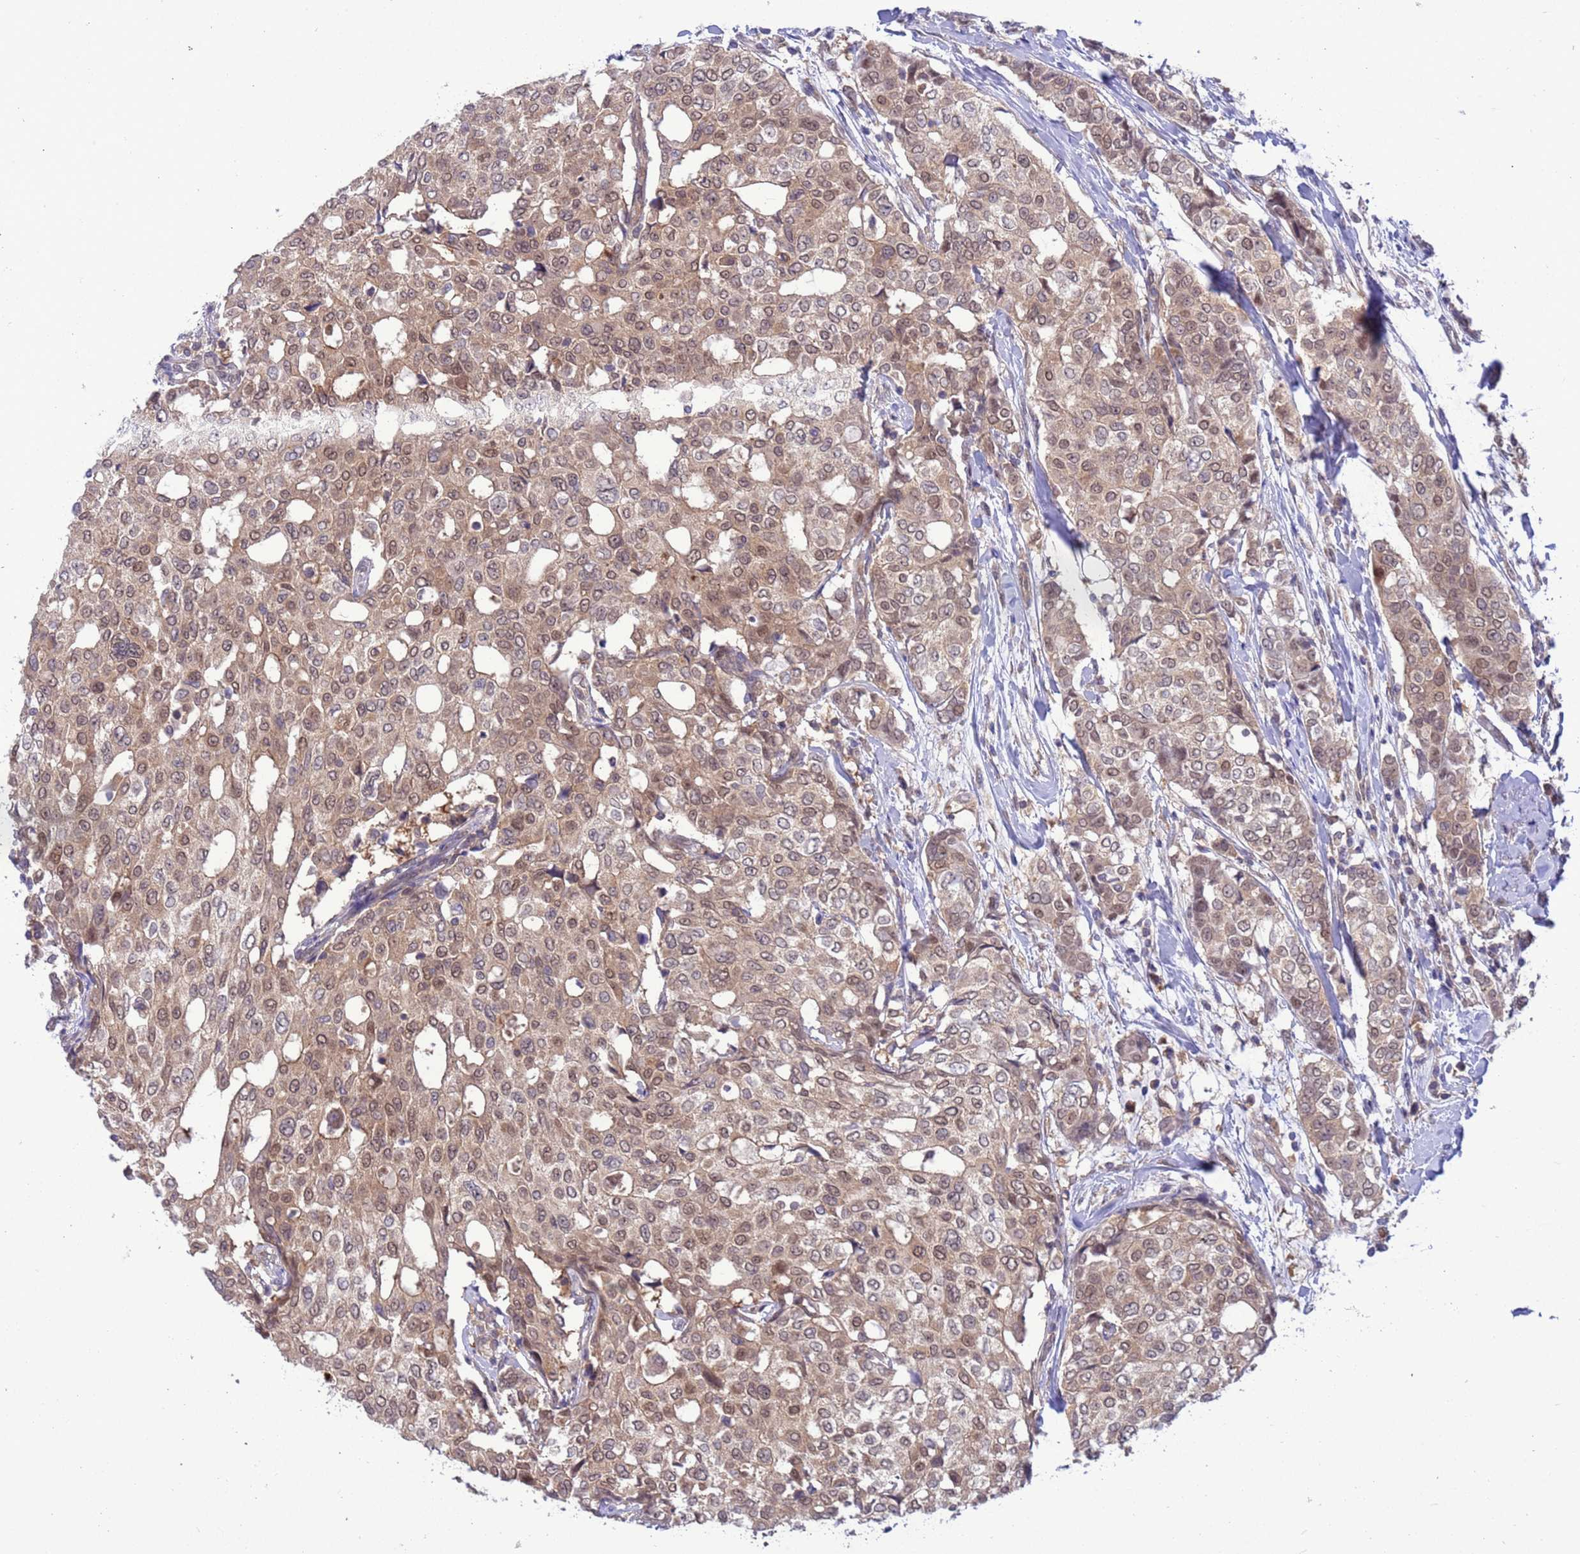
{"staining": {"intensity": "moderate", "quantity": ">75%", "location": "cytoplasmic/membranous,nuclear"}, "tissue": "breast cancer", "cell_type": "Tumor cells", "image_type": "cancer", "snomed": [{"axis": "morphology", "description": "Lobular carcinoma"}, {"axis": "topography", "description": "Breast"}], "caption": "This micrograph exhibits lobular carcinoma (breast) stained with immunohistochemistry to label a protein in brown. The cytoplasmic/membranous and nuclear of tumor cells show moderate positivity for the protein. Nuclei are counter-stained blue.", "gene": "ZNF461", "patient": {"sex": "female", "age": 51}}